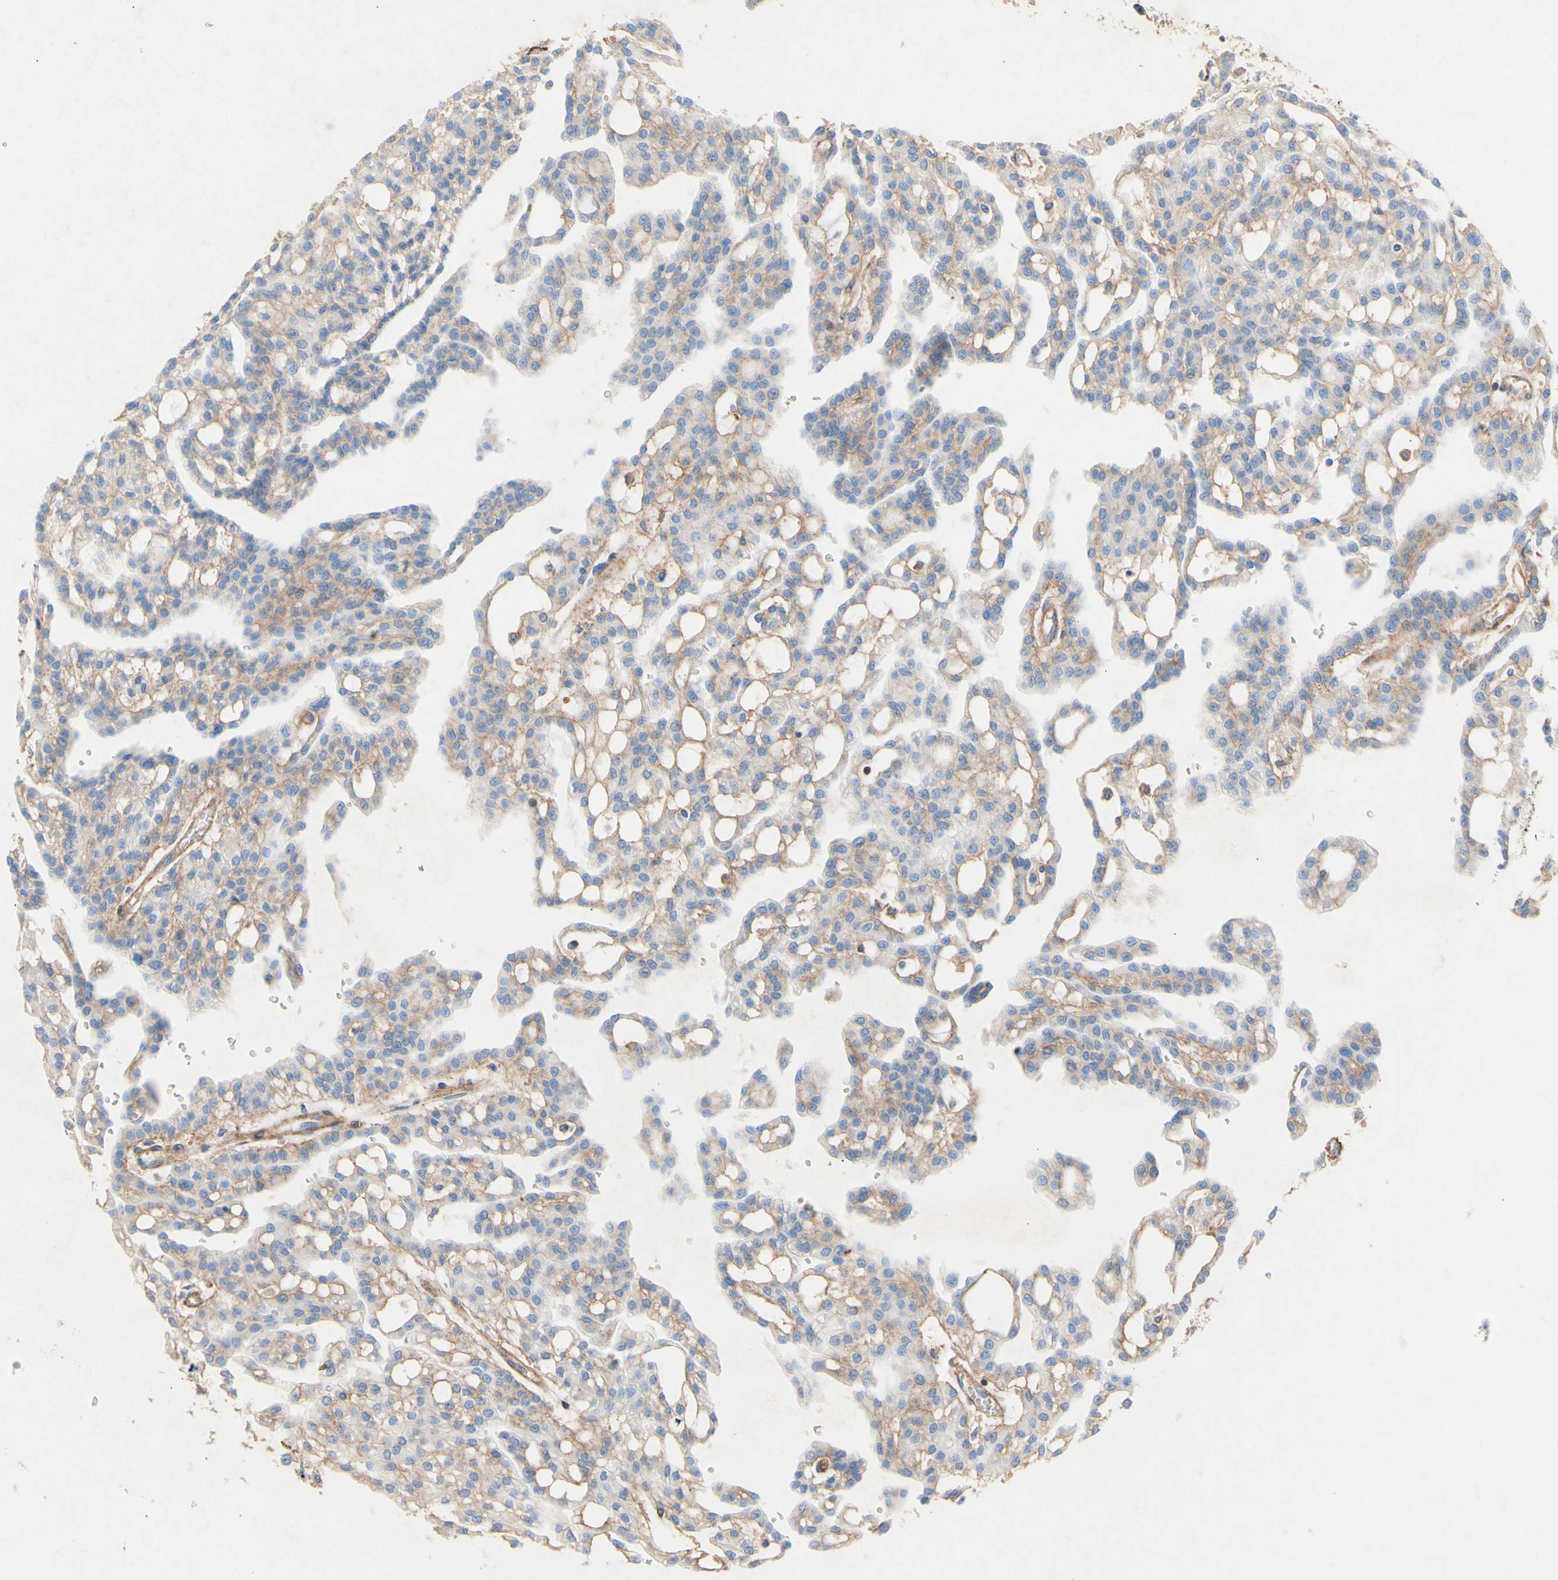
{"staining": {"intensity": "negative", "quantity": "none", "location": "none"}, "tissue": "renal cancer", "cell_type": "Tumor cells", "image_type": "cancer", "snomed": [{"axis": "morphology", "description": "Adenocarcinoma, NOS"}, {"axis": "topography", "description": "Kidney"}], "caption": "Renal cancer stained for a protein using immunohistochemistry reveals no expression tumor cells.", "gene": "ATP2A3", "patient": {"sex": "male", "age": 63}}